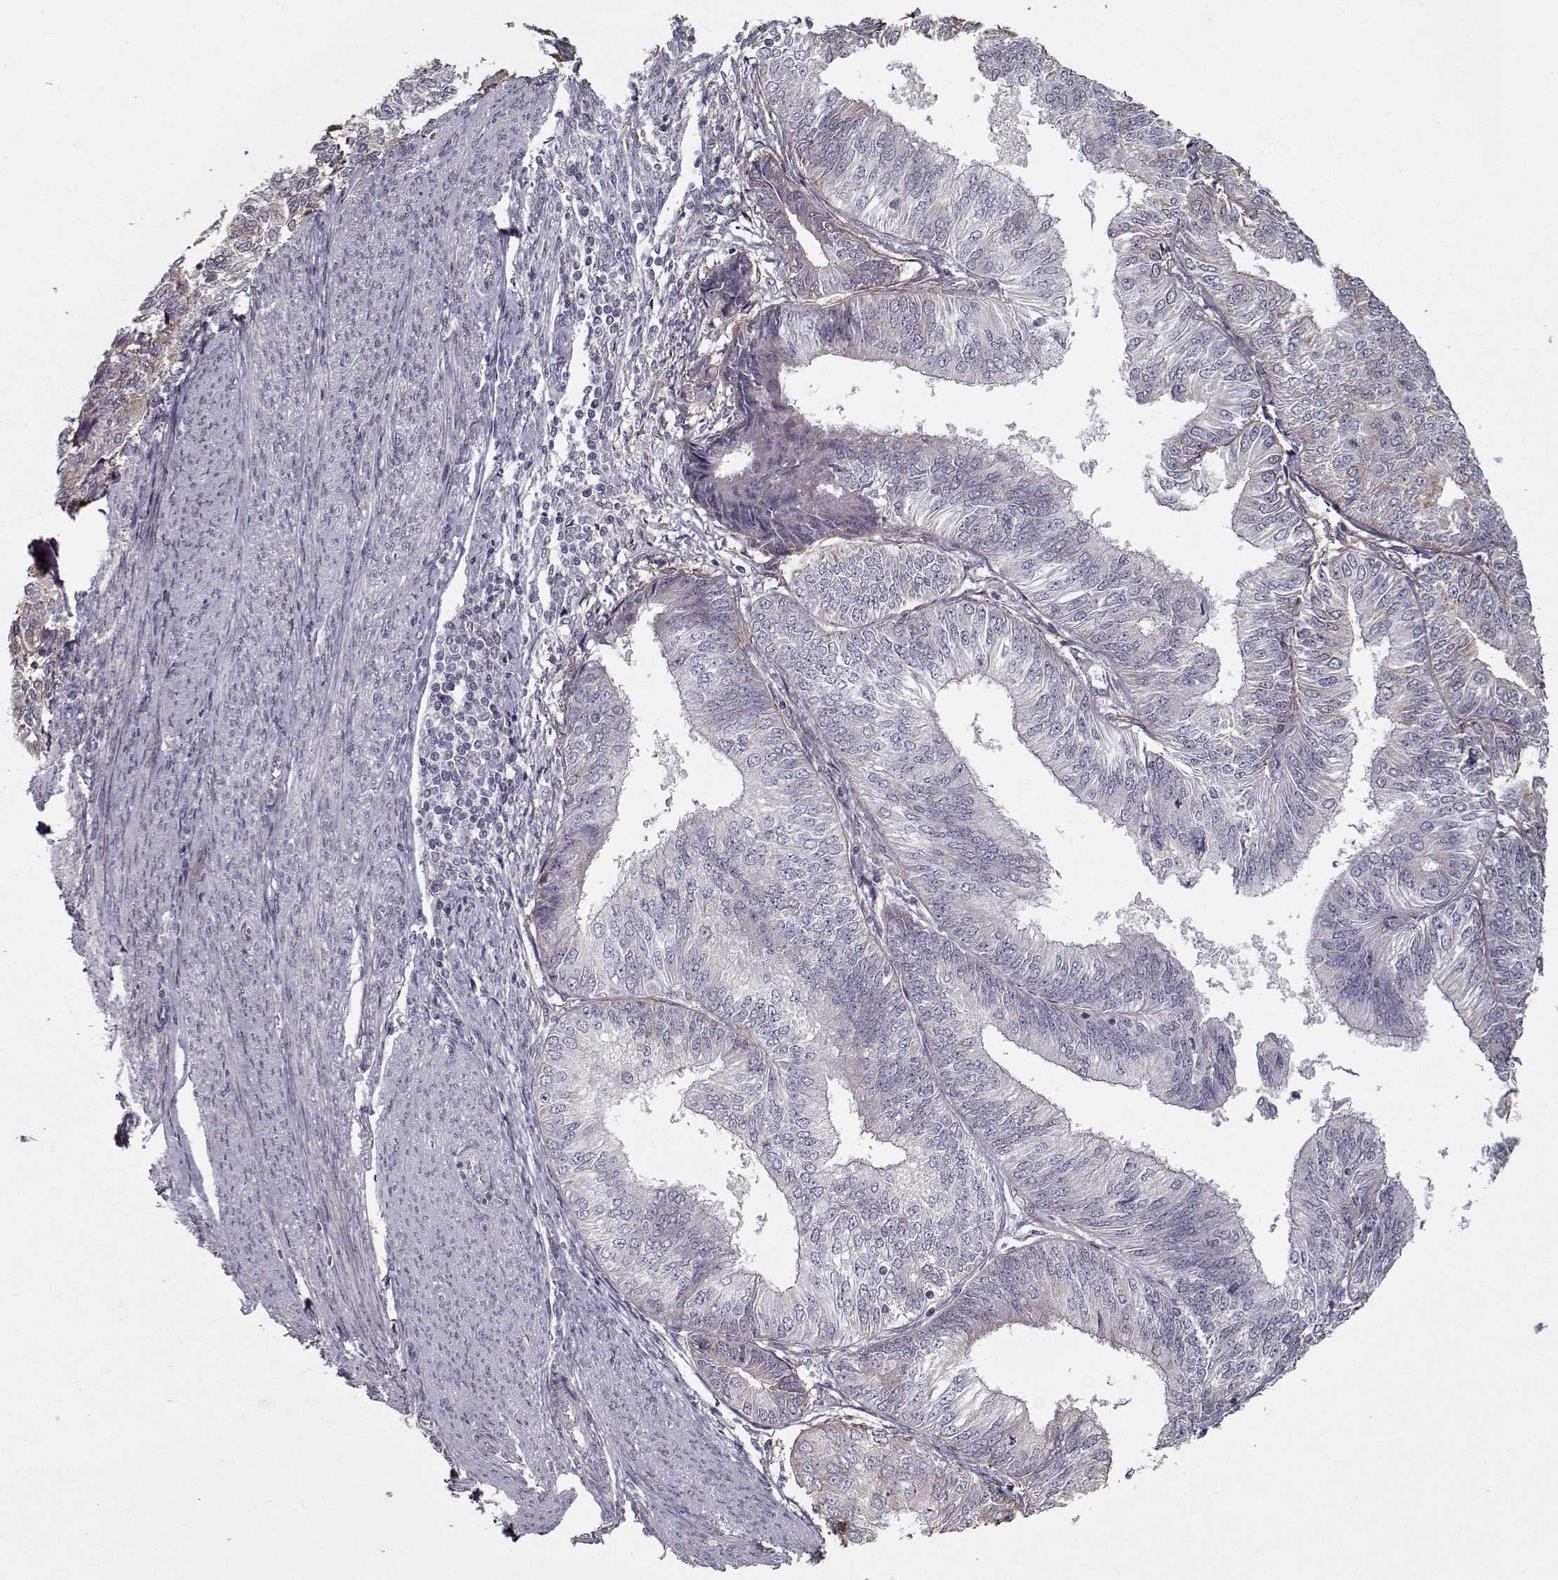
{"staining": {"intensity": "weak", "quantity": "<25%", "location": "cytoplasmic/membranous"}, "tissue": "endometrial cancer", "cell_type": "Tumor cells", "image_type": "cancer", "snomed": [{"axis": "morphology", "description": "Adenocarcinoma, NOS"}, {"axis": "topography", "description": "Endometrium"}], "caption": "Tumor cells show no significant protein staining in endometrial cancer.", "gene": "LAMA2", "patient": {"sex": "female", "age": 58}}